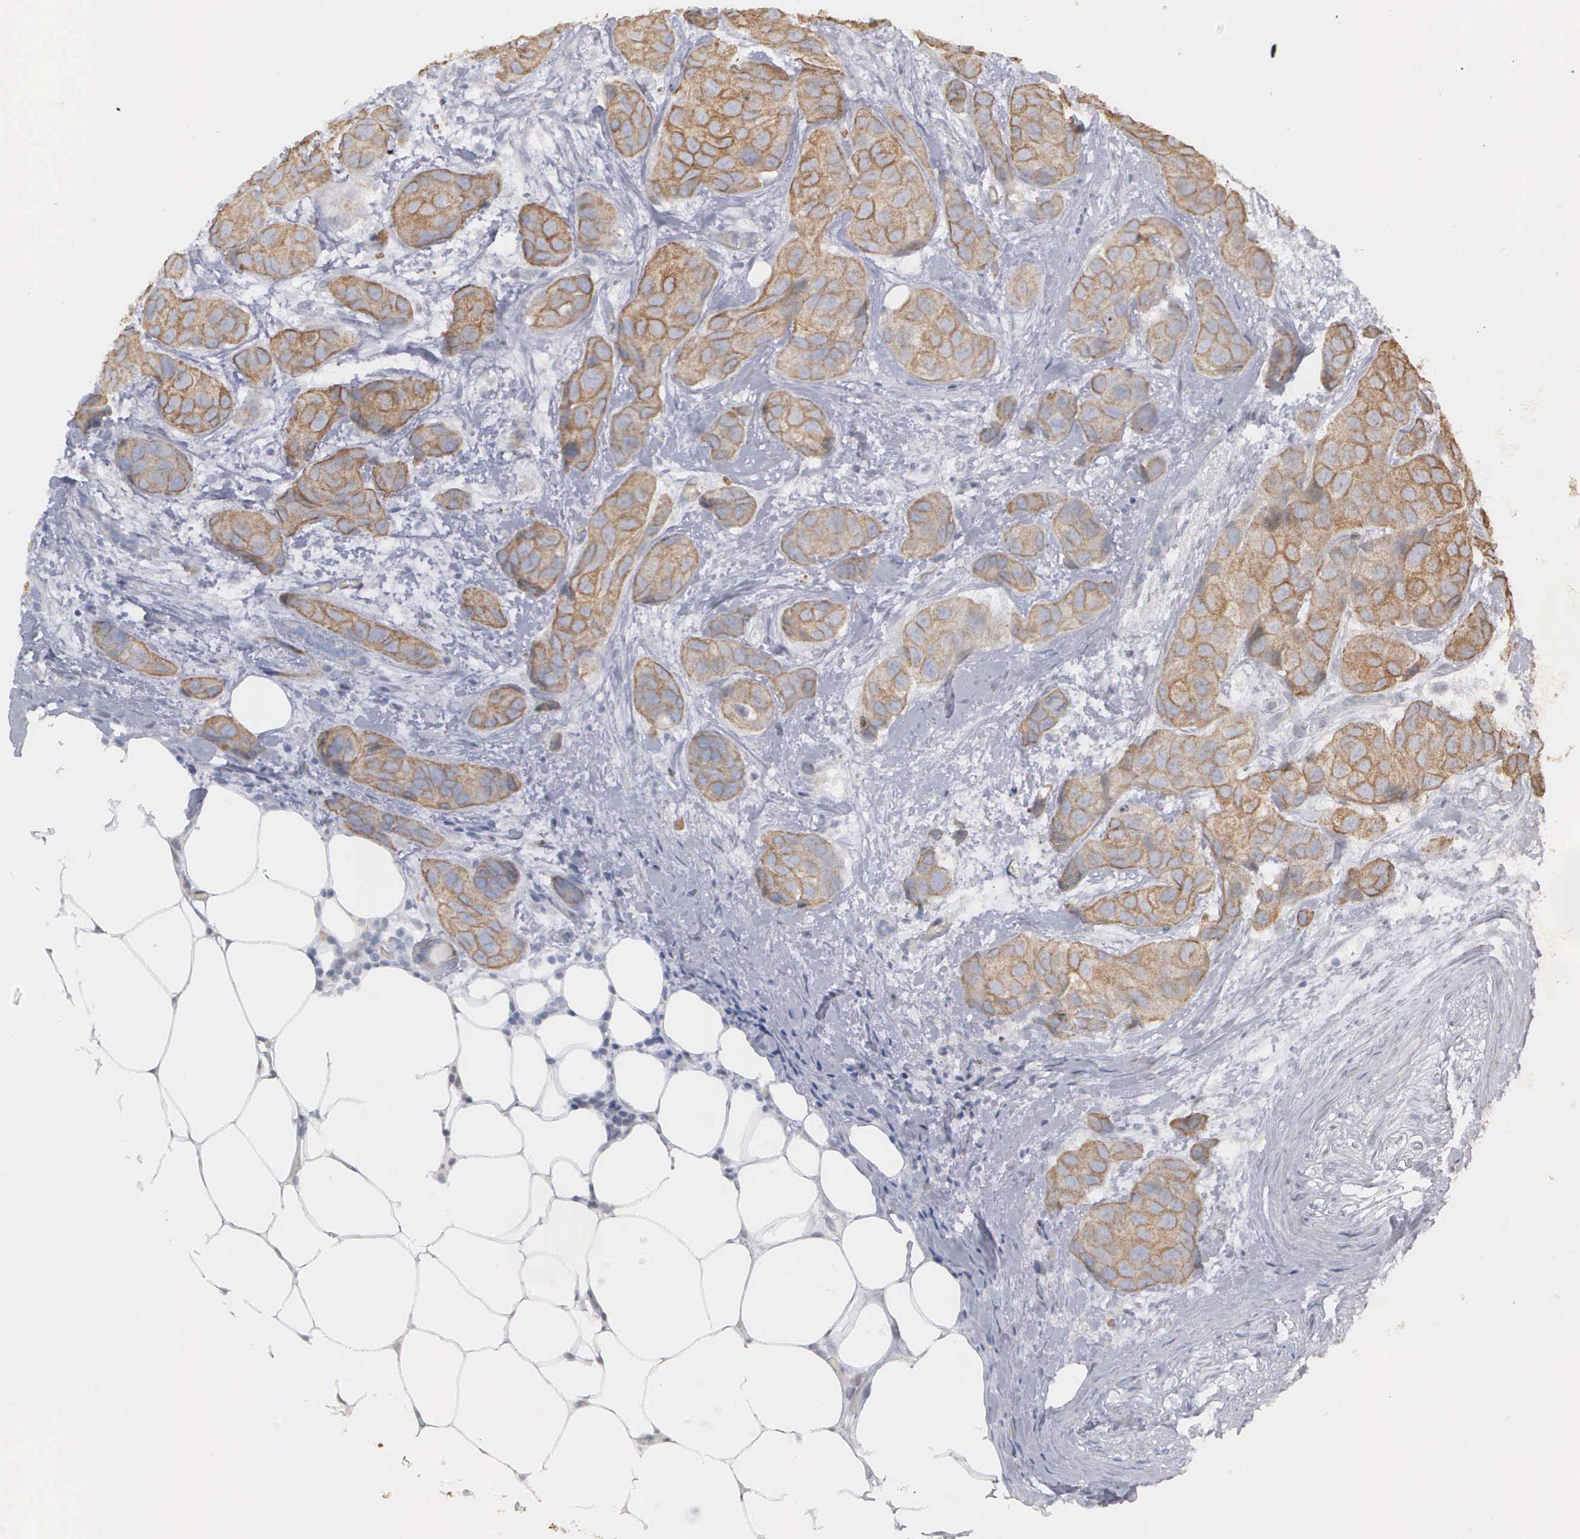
{"staining": {"intensity": "weak", "quantity": ">75%", "location": "cytoplasmic/membranous"}, "tissue": "breast cancer", "cell_type": "Tumor cells", "image_type": "cancer", "snomed": [{"axis": "morphology", "description": "Duct carcinoma"}, {"axis": "topography", "description": "Breast"}], "caption": "DAB immunohistochemical staining of breast cancer (invasive ductal carcinoma) demonstrates weak cytoplasmic/membranous protein expression in about >75% of tumor cells.", "gene": "WDR89", "patient": {"sex": "female", "age": 68}}